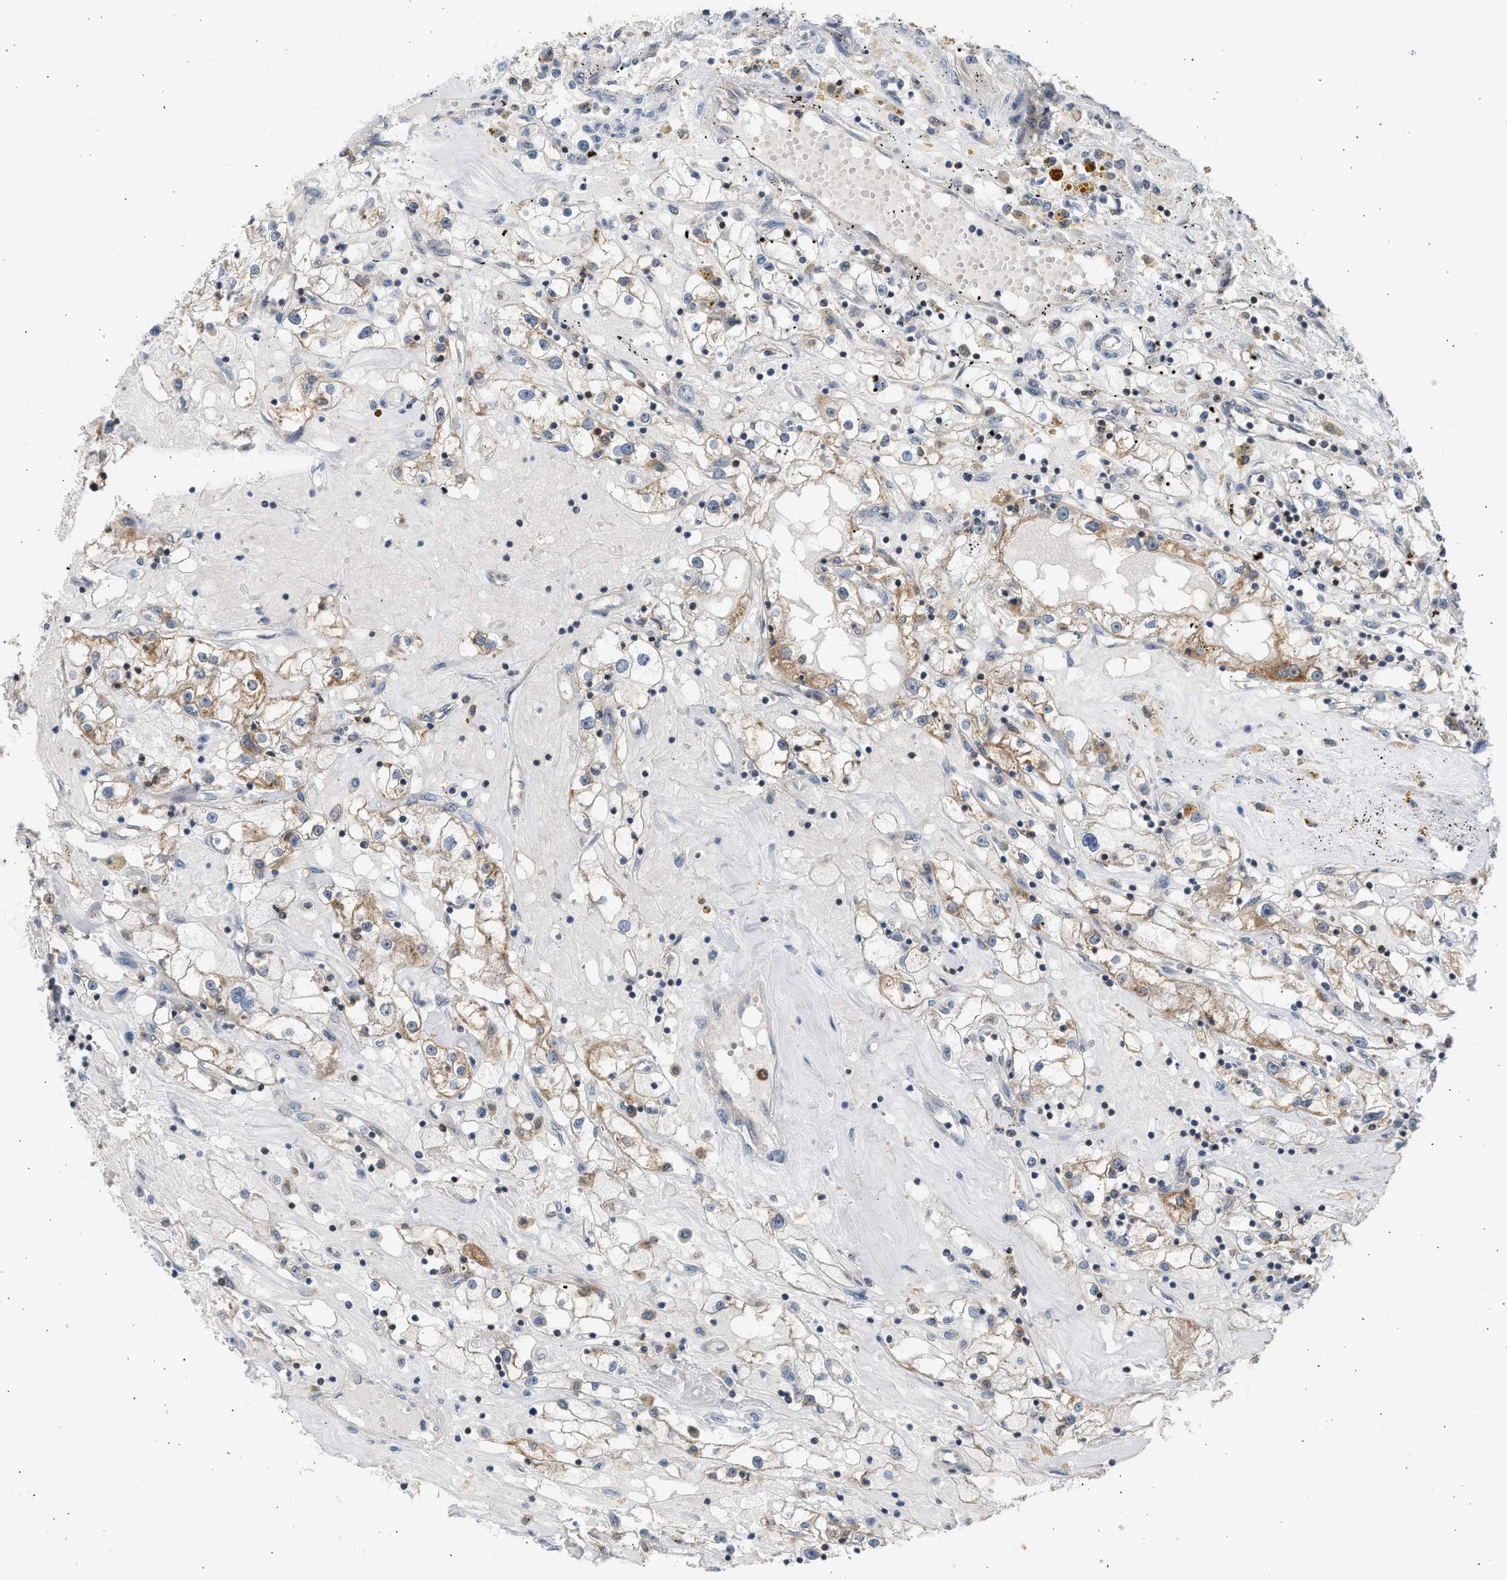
{"staining": {"intensity": "moderate", "quantity": "25%-75%", "location": "cytoplasmic/membranous"}, "tissue": "renal cancer", "cell_type": "Tumor cells", "image_type": "cancer", "snomed": [{"axis": "morphology", "description": "Adenocarcinoma, NOS"}, {"axis": "topography", "description": "Kidney"}], "caption": "Immunohistochemical staining of renal adenocarcinoma exhibits medium levels of moderate cytoplasmic/membranous protein positivity in about 25%-75% of tumor cells.", "gene": "CYP1A1", "patient": {"sex": "male", "age": 56}}